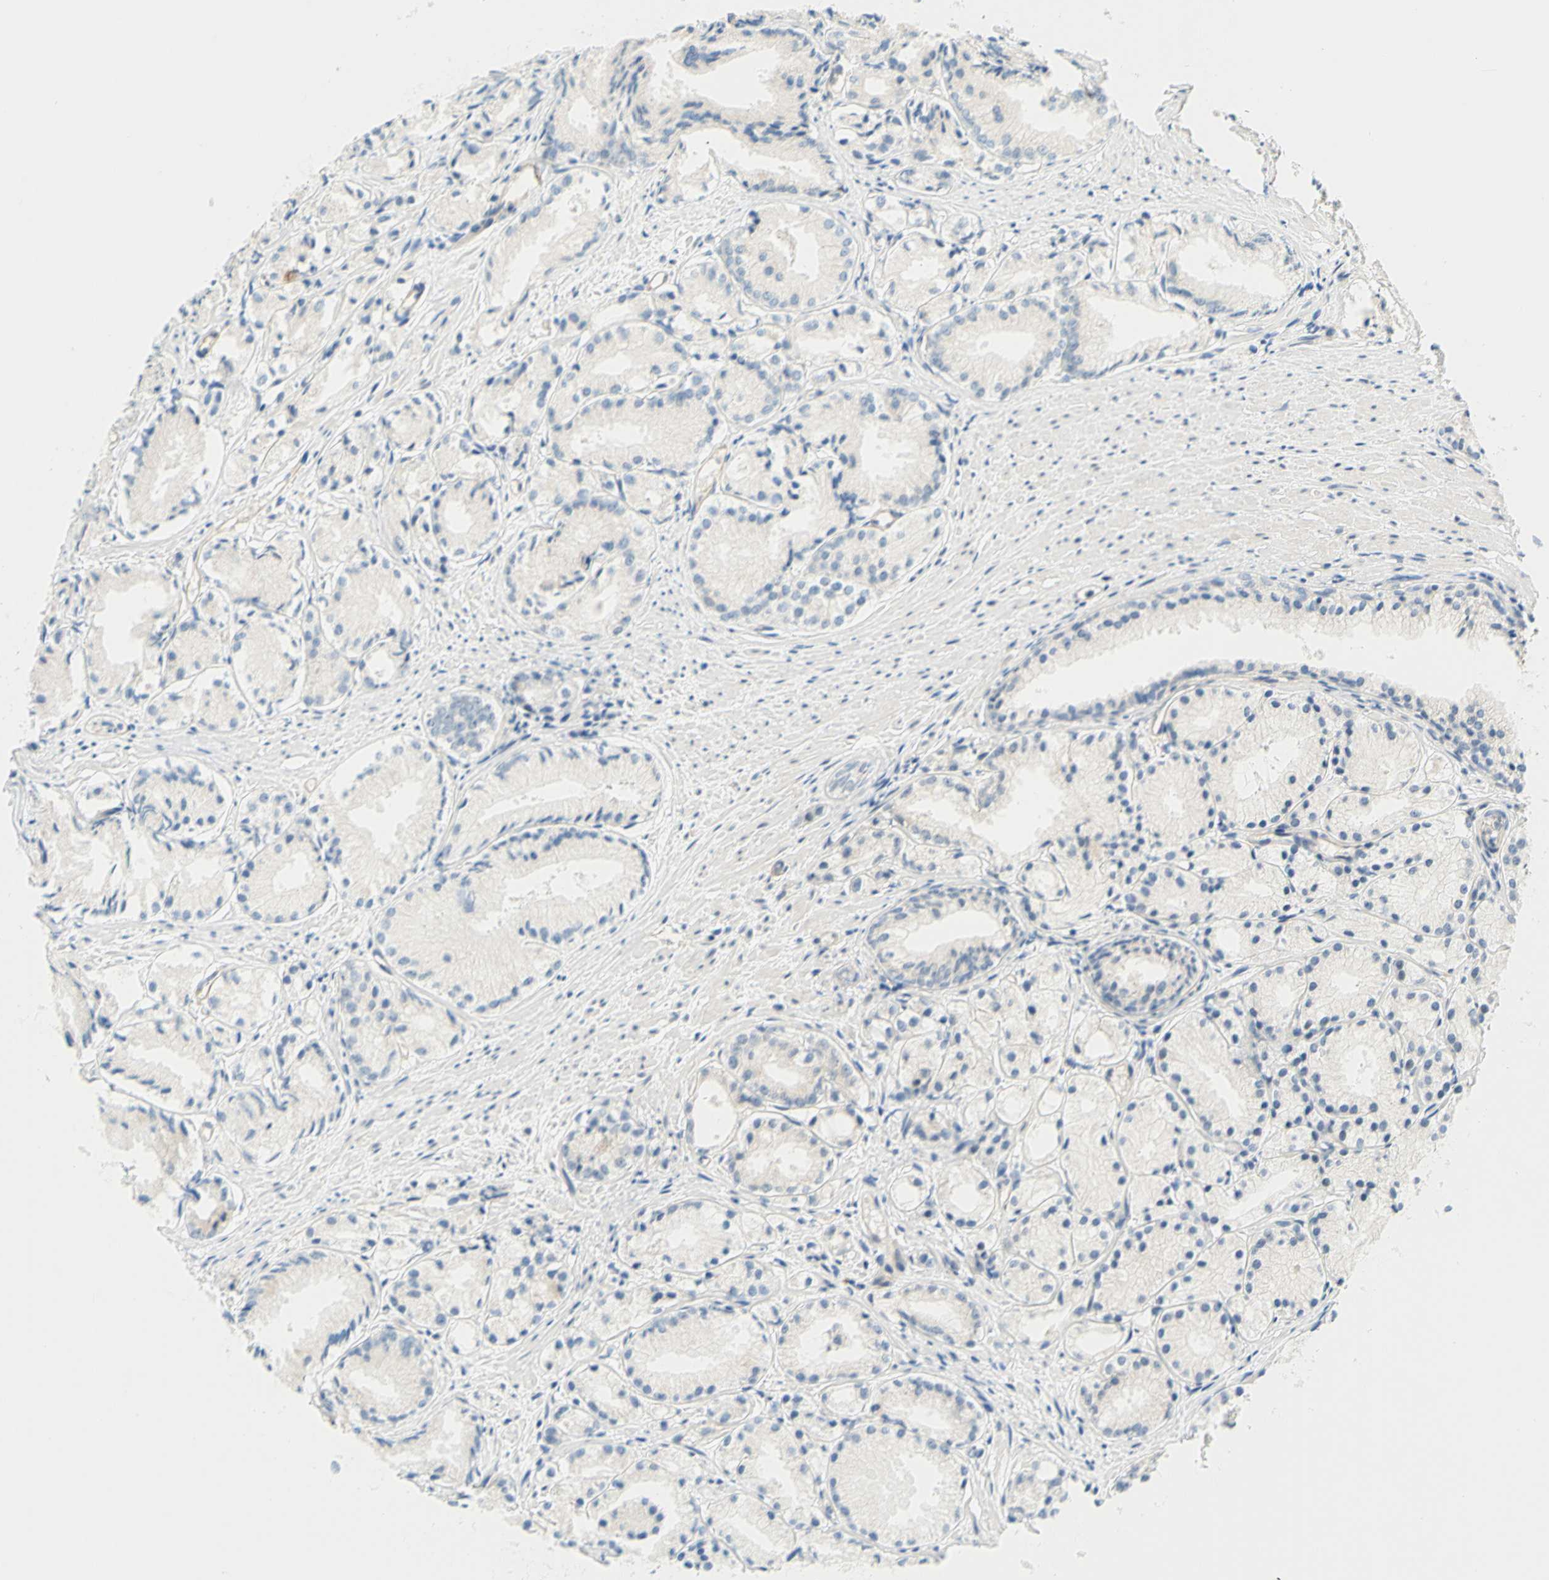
{"staining": {"intensity": "negative", "quantity": "none", "location": "none"}, "tissue": "prostate cancer", "cell_type": "Tumor cells", "image_type": "cancer", "snomed": [{"axis": "morphology", "description": "Adenocarcinoma, Low grade"}, {"axis": "topography", "description": "Prostate"}], "caption": "Immunohistochemical staining of human adenocarcinoma (low-grade) (prostate) reveals no significant staining in tumor cells.", "gene": "C2CD2L", "patient": {"sex": "male", "age": 72}}